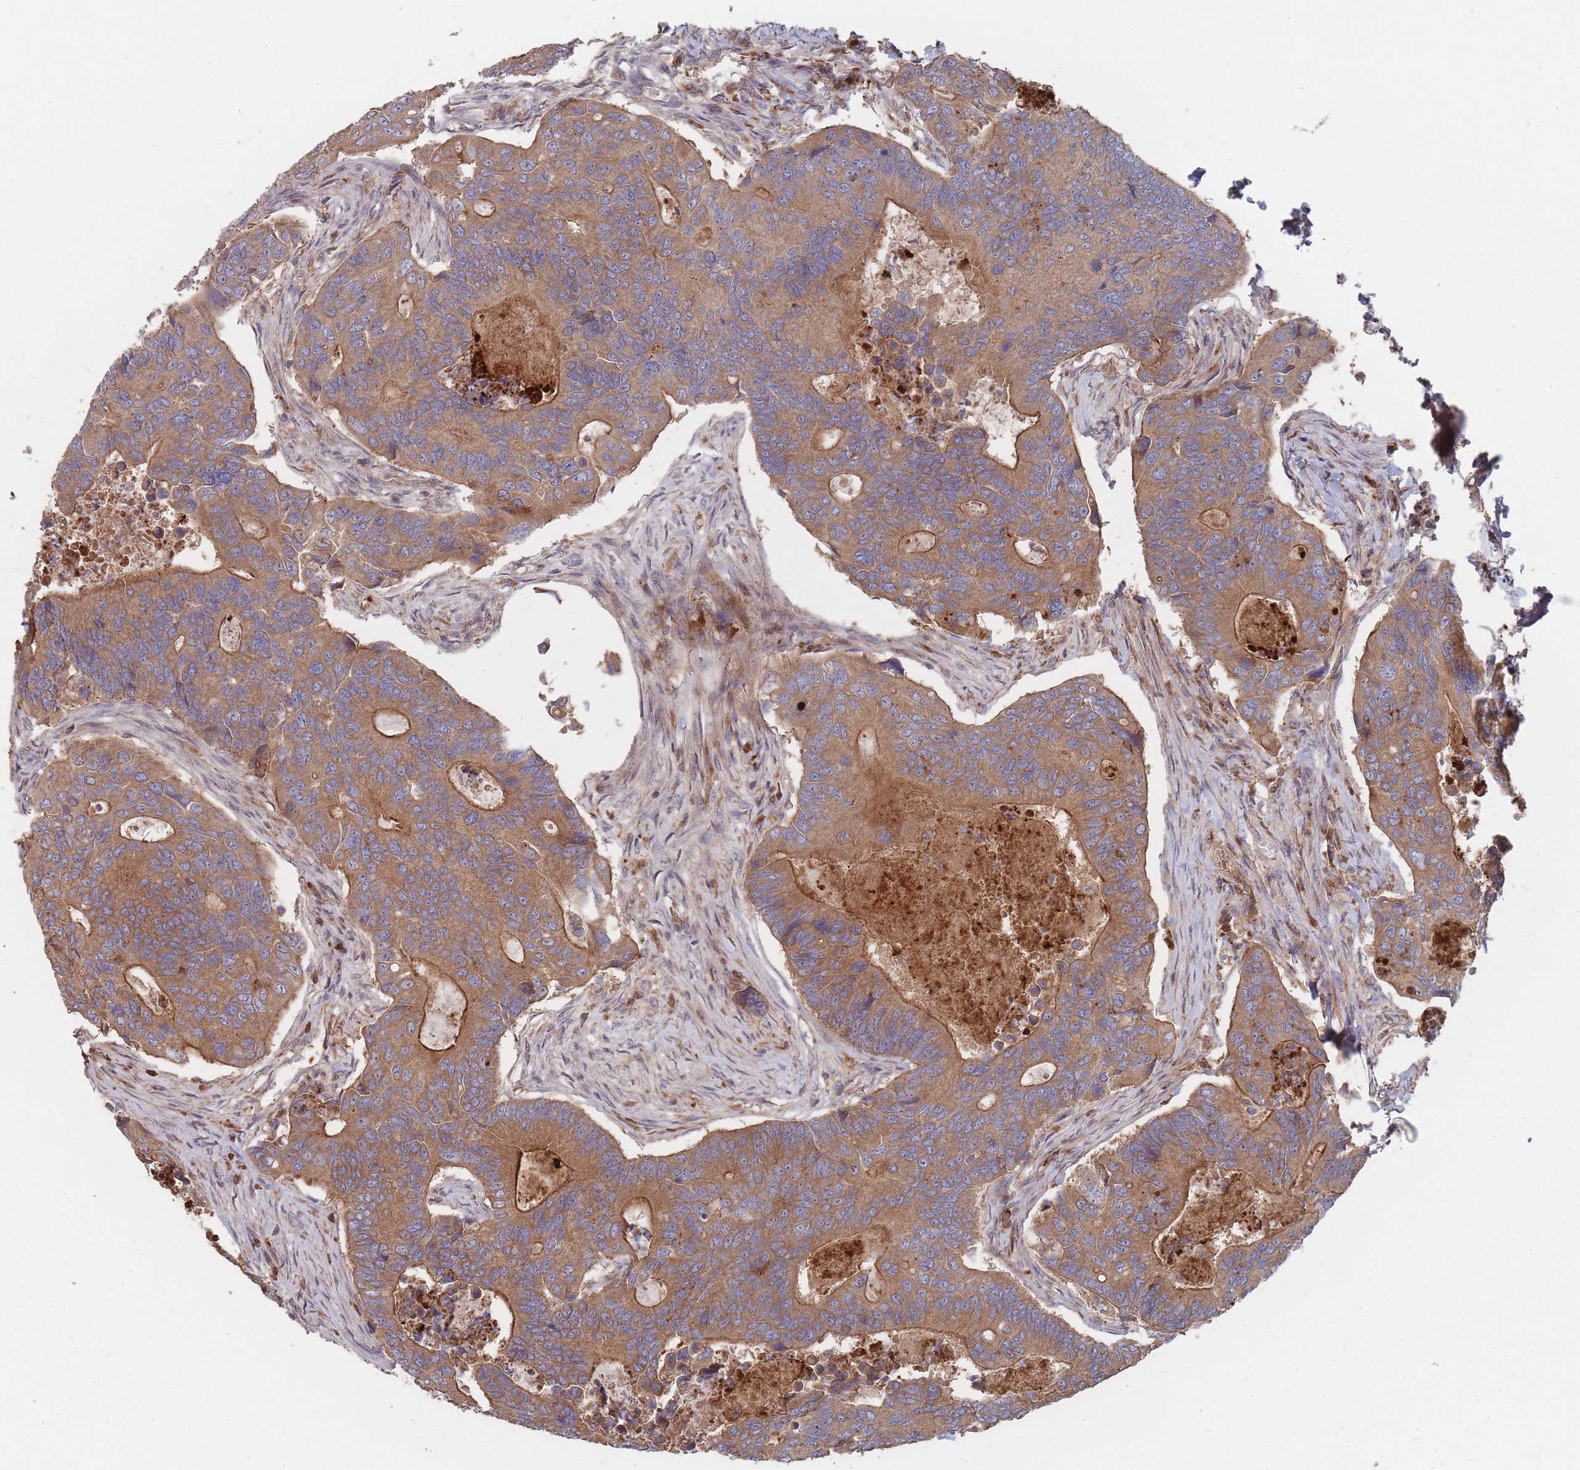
{"staining": {"intensity": "moderate", "quantity": ">75%", "location": "cytoplasmic/membranous"}, "tissue": "colorectal cancer", "cell_type": "Tumor cells", "image_type": "cancer", "snomed": [{"axis": "morphology", "description": "Adenocarcinoma, NOS"}, {"axis": "topography", "description": "Colon"}], "caption": "The photomicrograph shows a brown stain indicating the presence of a protein in the cytoplasmic/membranous of tumor cells in adenocarcinoma (colorectal).", "gene": "THSD7B", "patient": {"sex": "female", "age": 67}}